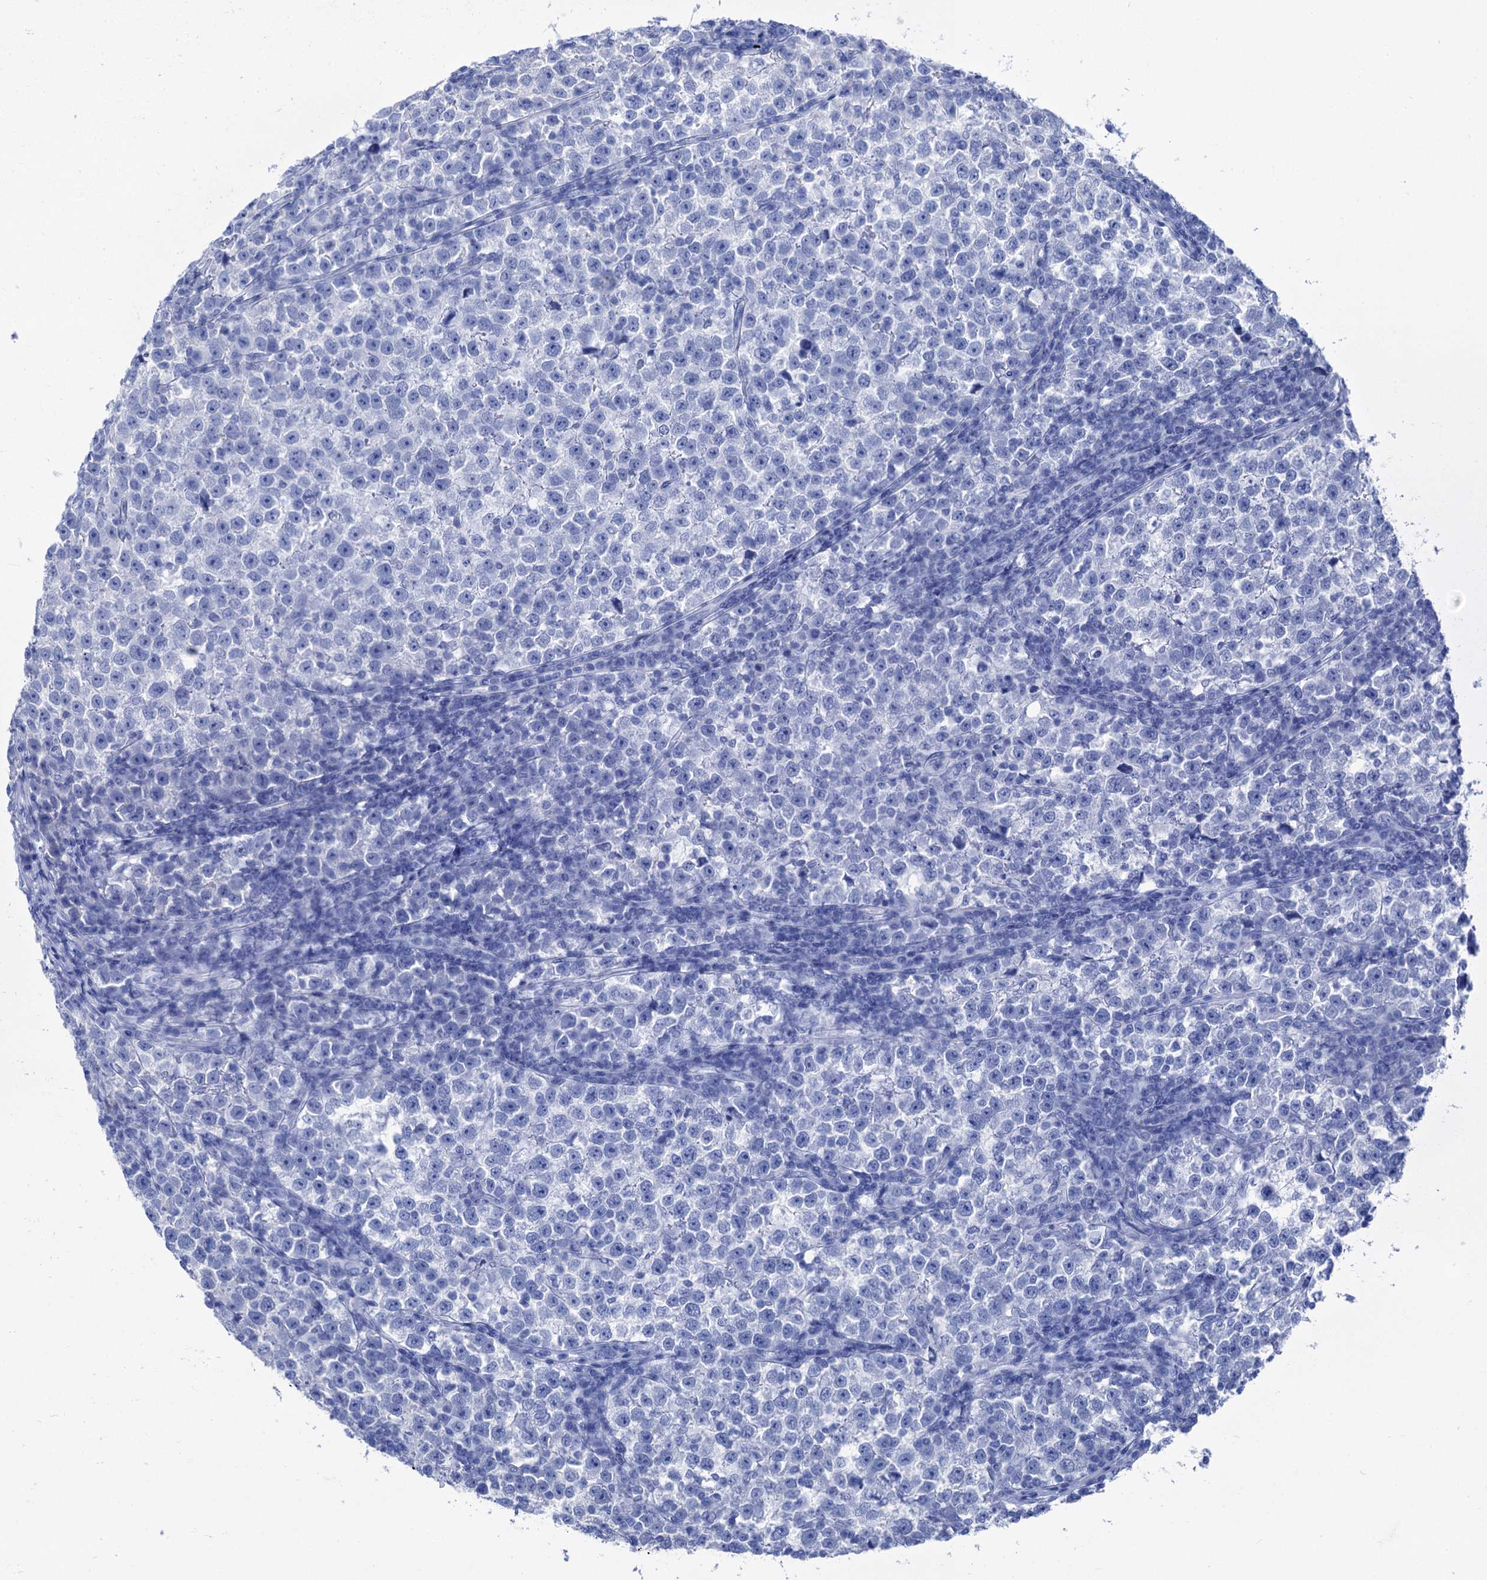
{"staining": {"intensity": "negative", "quantity": "none", "location": "none"}, "tissue": "testis cancer", "cell_type": "Tumor cells", "image_type": "cancer", "snomed": [{"axis": "morphology", "description": "Normal tissue, NOS"}, {"axis": "morphology", "description": "Seminoma, NOS"}, {"axis": "topography", "description": "Testis"}], "caption": "Testis cancer stained for a protein using IHC exhibits no staining tumor cells.", "gene": "CABYR", "patient": {"sex": "male", "age": 43}}